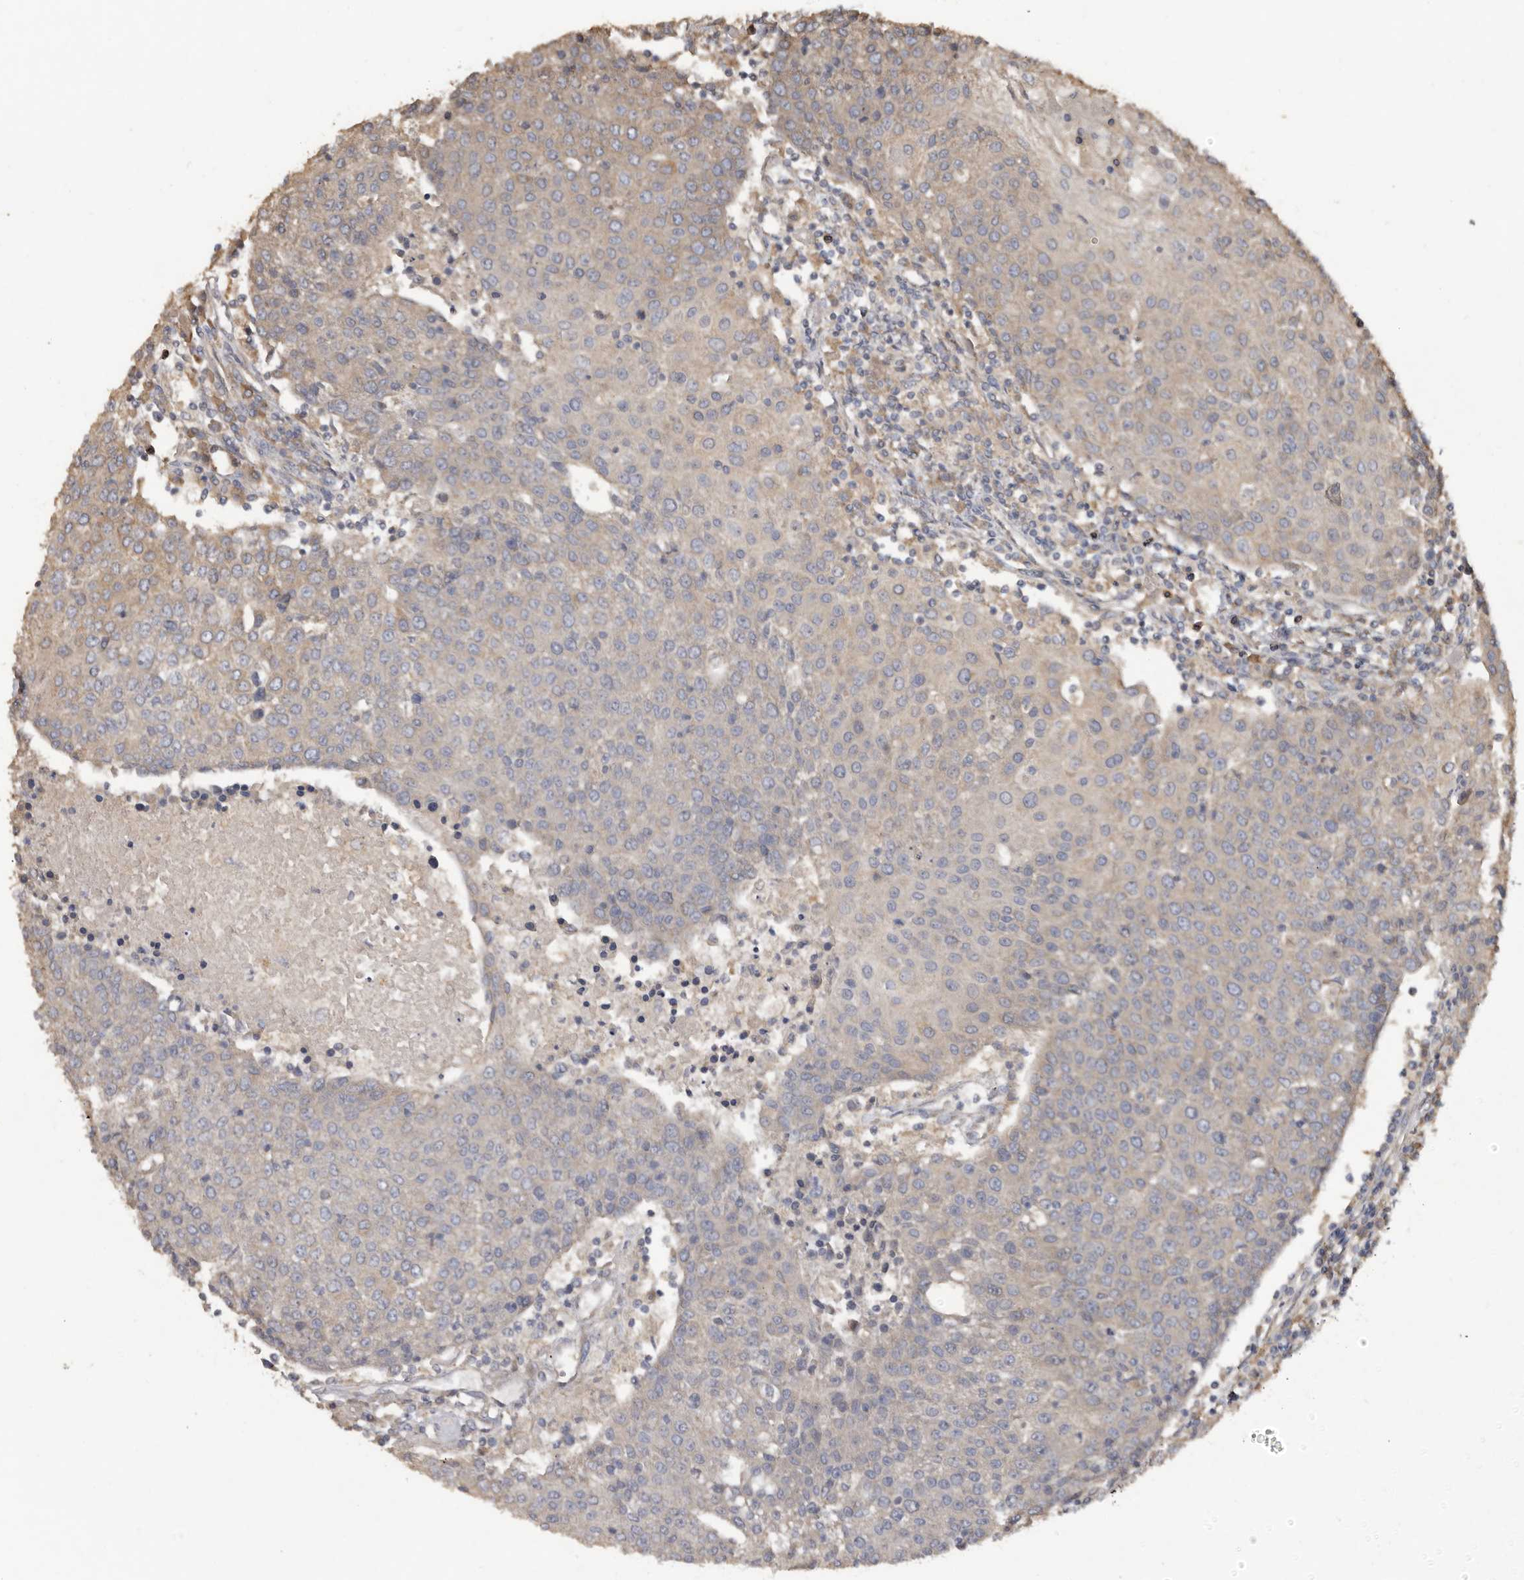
{"staining": {"intensity": "weak", "quantity": "<25%", "location": "cytoplasmic/membranous"}, "tissue": "urothelial cancer", "cell_type": "Tumor cells", "image_type": "cancer", "snomed": [{"axis": "morphology", "description": "Urothelial carcinoma, High grade"}, {"axis": "topography", "description": "Urinary bladder"}], "caption": "Immunohistochemistry of human high-grade urothelial carcinoma shows no positivity in tumor cells. (DAB immunohistochemistry (IHC) with hematoxylin counter stain).", "gene": "FLCN", "patient": {"sex": "female", "age": 85}}